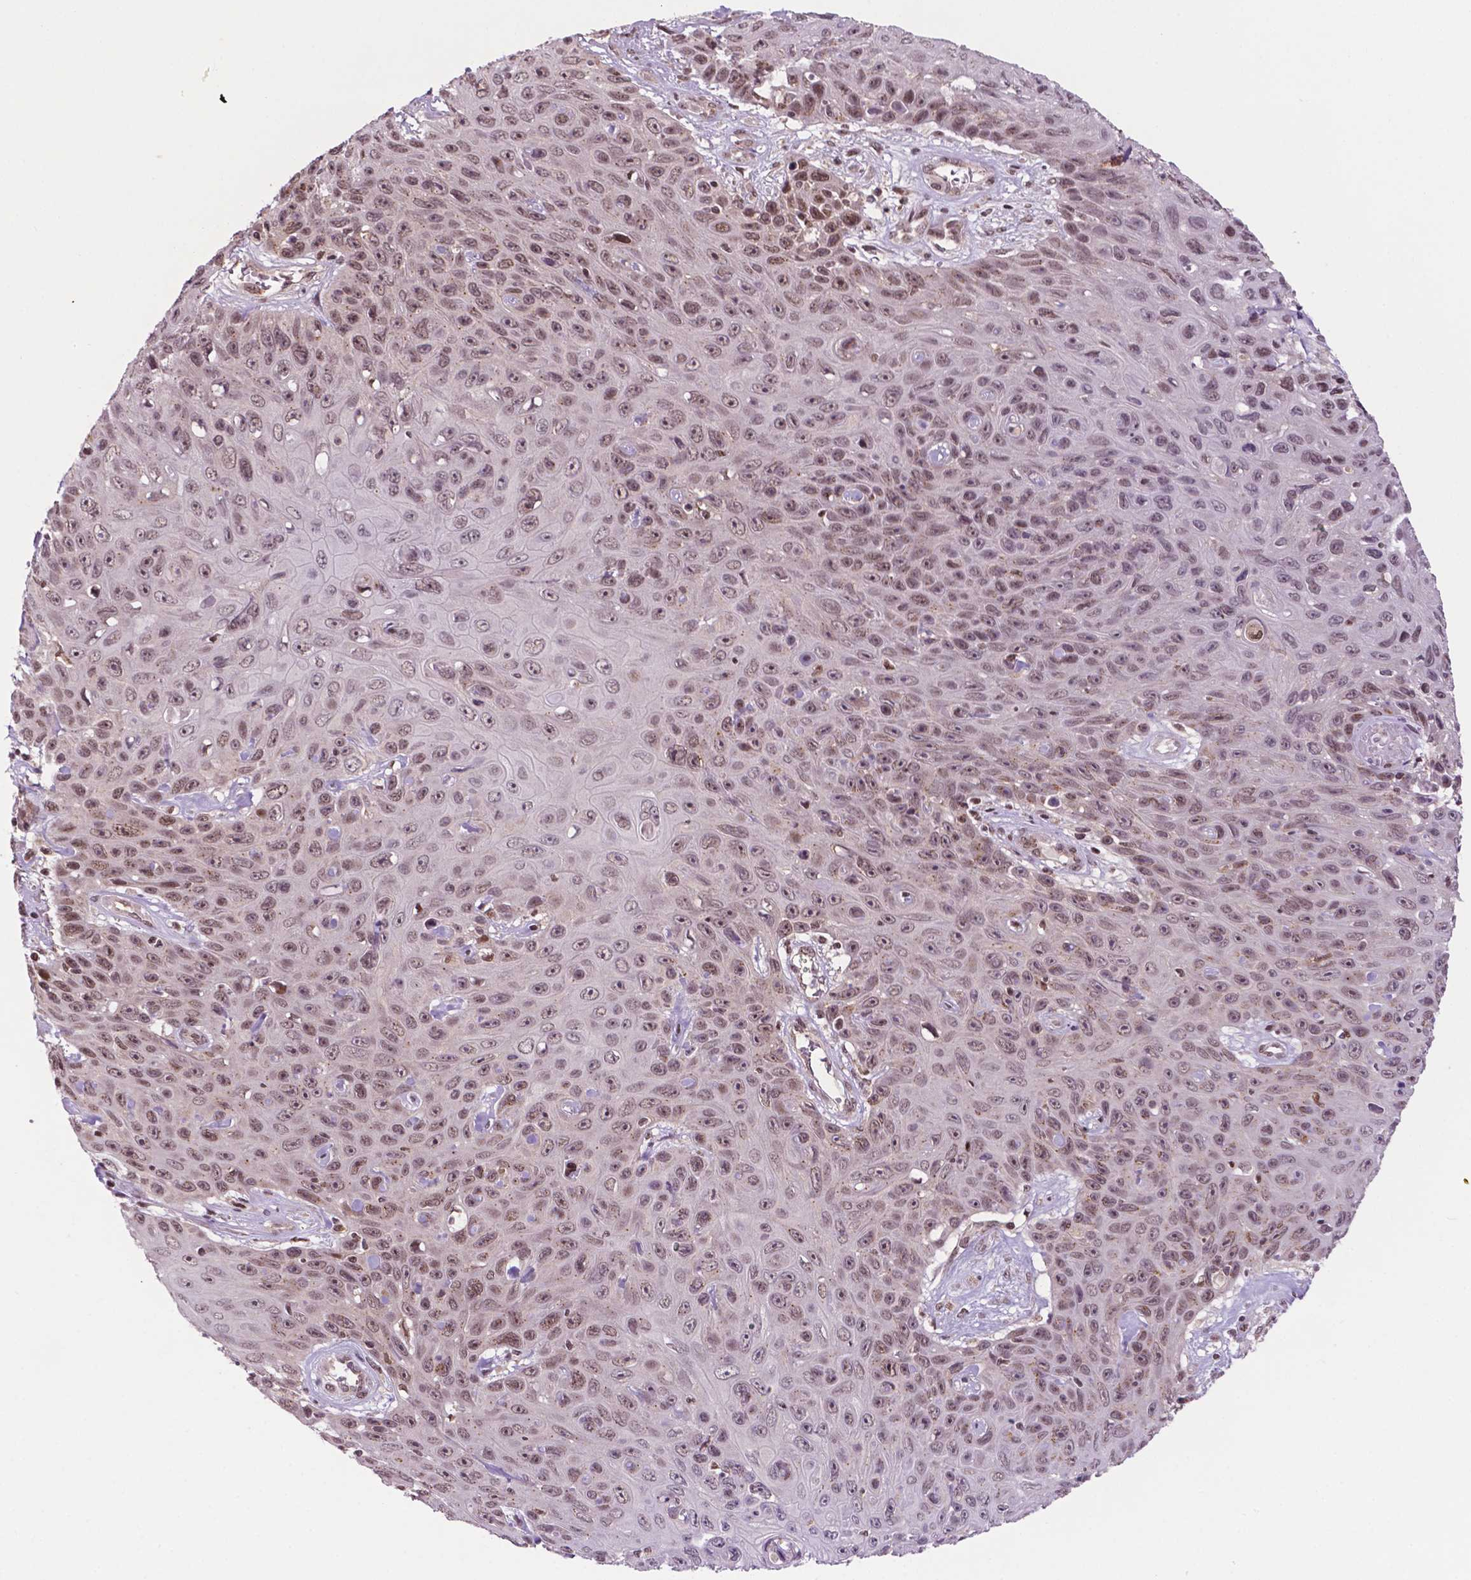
{"staining": {"intensity": "moderate", "quantity": "25%-75%", "location": "nuclear"}, "tissue": "skin cancer", "cell_type": "Tumor cells", "image_type": "cancer", "snomed": [{"axis": "morphology", "description": "Squamous cell carcinoma, NOS"}, {"axis": "topography", "description": "Skin"}], "caption": "Protein expression analysis of human skin squamous cell carcinoma reveals moderate nuclear staining in about 25%-75% of tumor cells. (brown staining indicates protein expression, while blue staining denotes nuclei).", "gene": "PER2", "patient": {"sex": "male", "age": 82}}